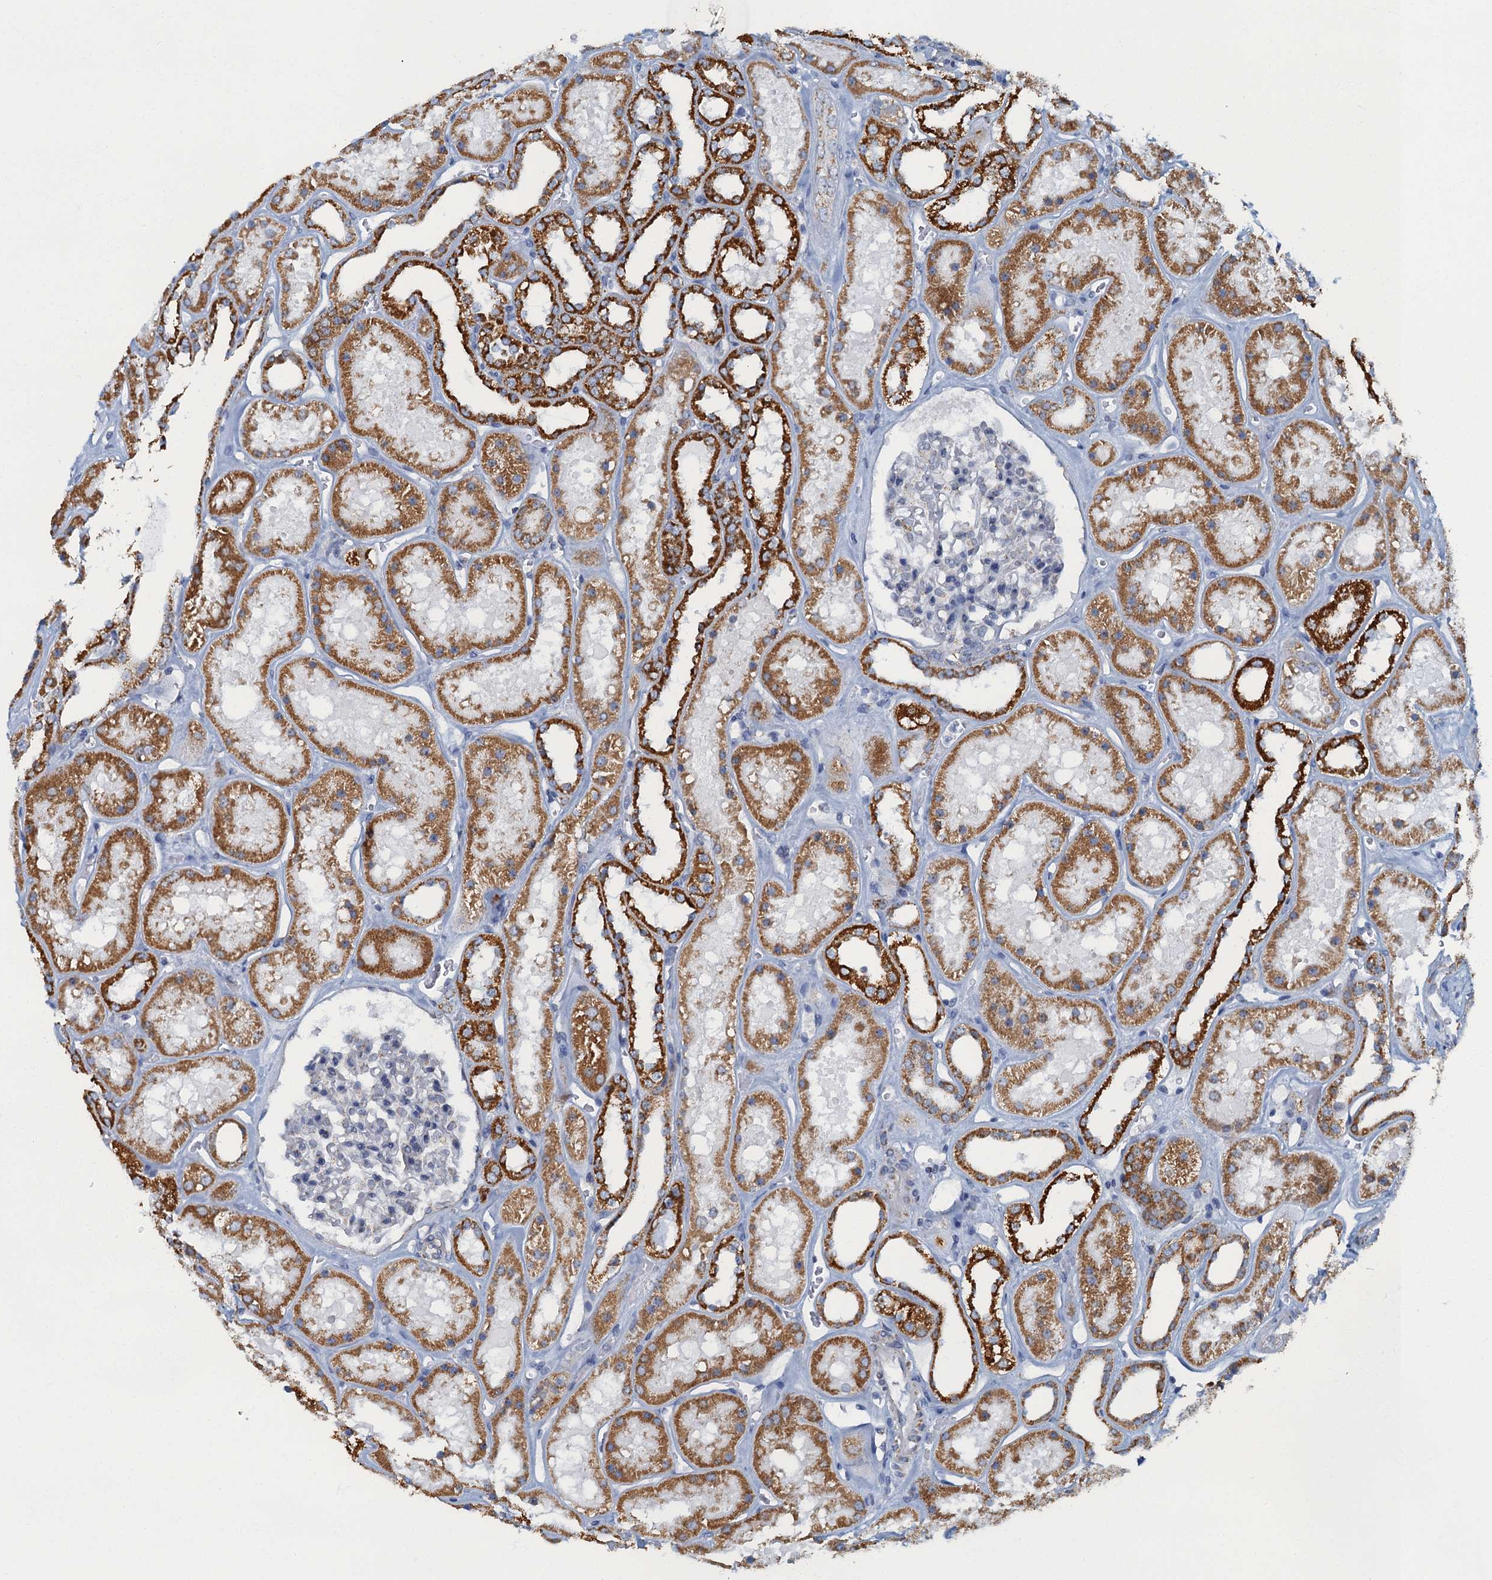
{"staining": {"intensity": "weak", "quantity": "<25%", "location": "cytoplasmic/membranous"}, "tissue": "kidney", "cell_type": "Cells in glomeruli", "image_type": "normal", "snomed": [{"axis": "morphology", "description": "Normal tissue, NOS"}, {"axis": "topography", "description": "Kidney"}], "caption": "High magnification brightfield microscopy of normal kidney stained with DAB (3,3'-diaminobenzidine) (brown) and counterstained with hematoxylin (blue): cells in glomeruli show no significant staining.", "gene": "RAD9B", "patient": {"sex": "female", "age": 41}}